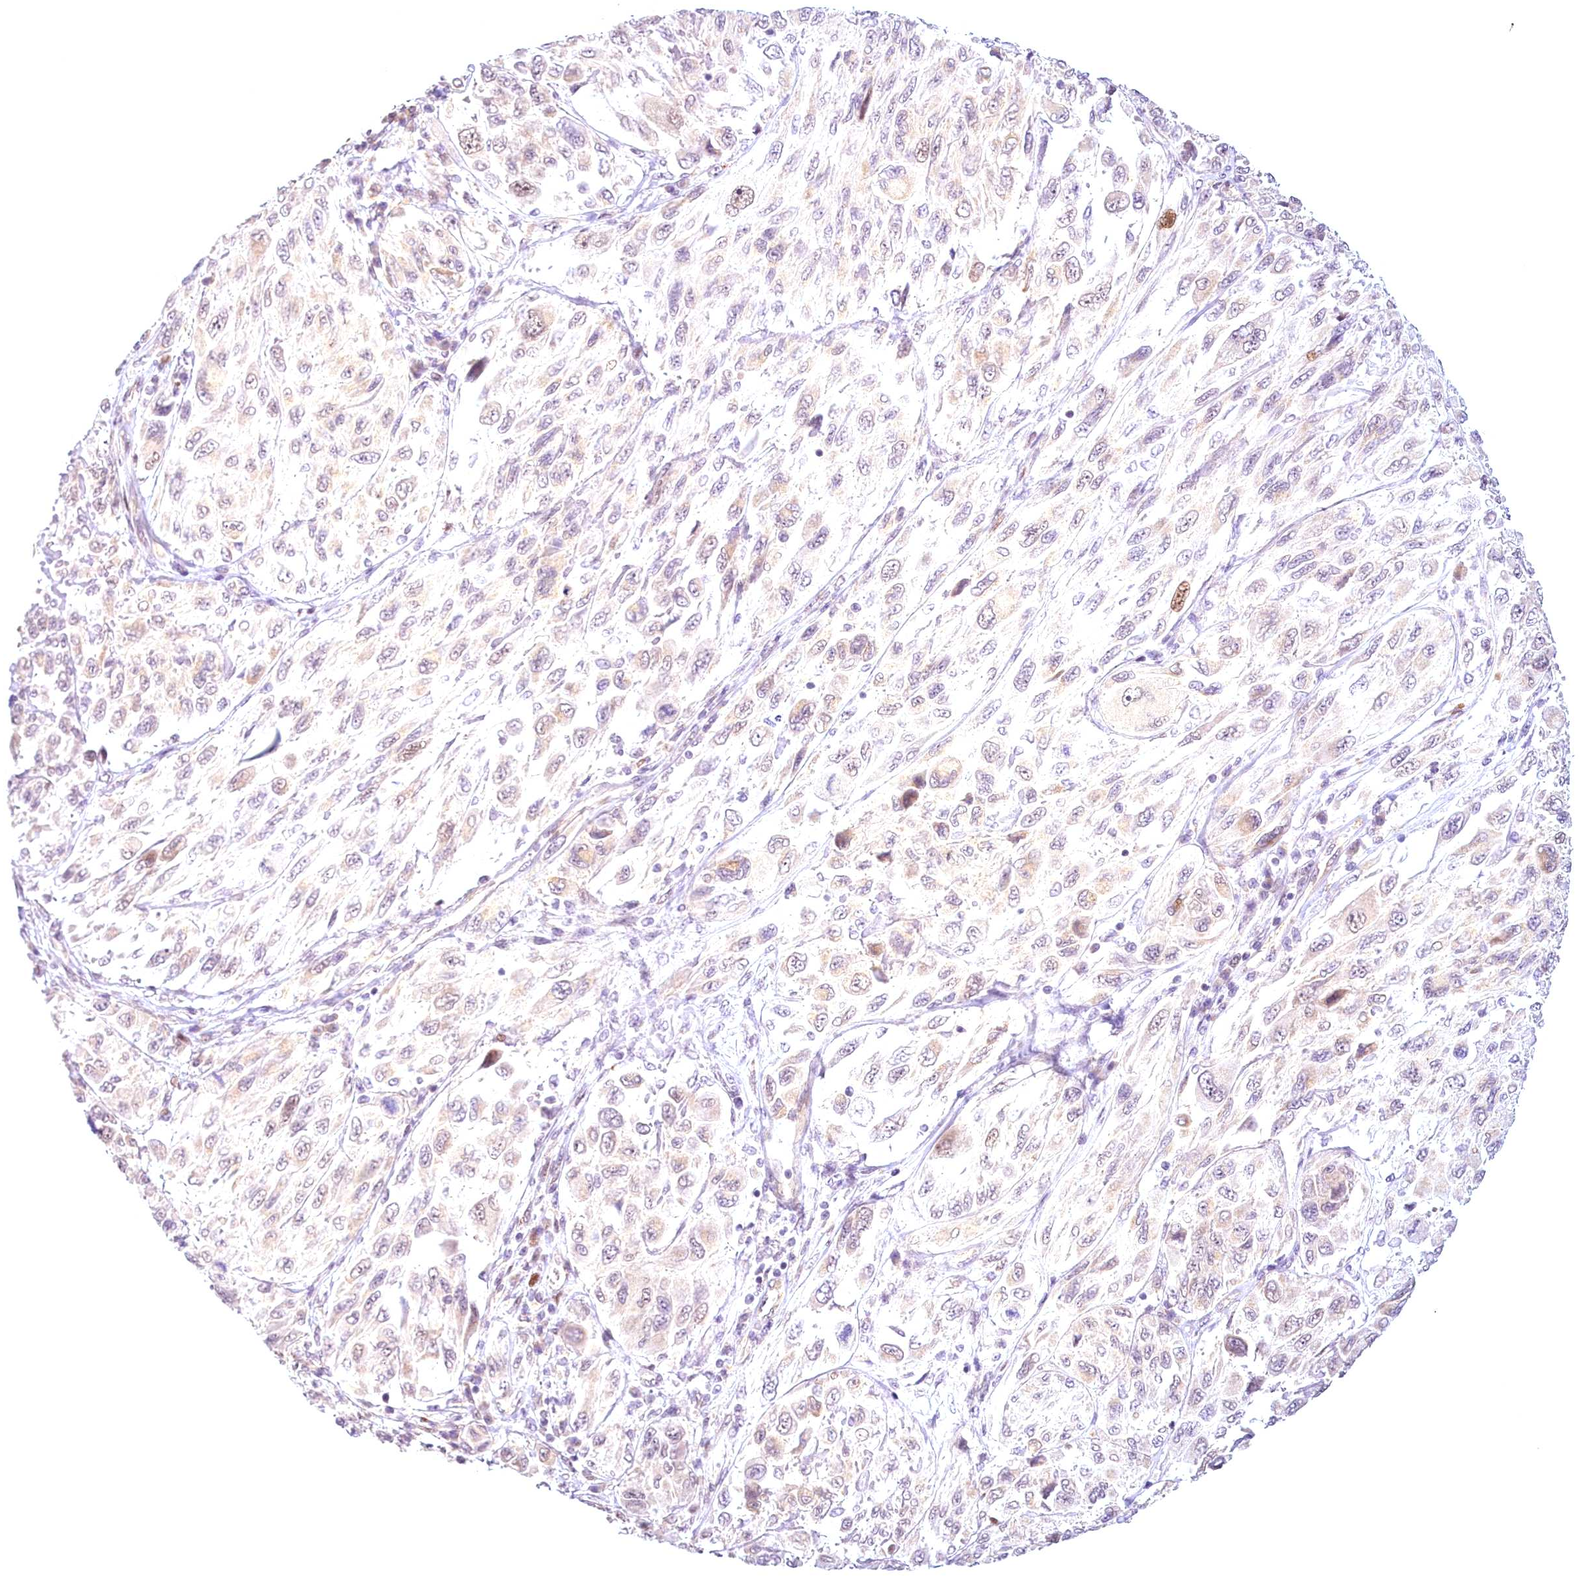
{"staining": {"intensity": "weak", "quantity": "25%-75%", "location": "nuclear"}, "tissue": "melanoma", "cell_type": "Tumor cells", "image_type": "cancer", "snomed": [{"axis": "morphology", "description": "Malignant melanoma, NOS"}, {"axis": "topography", "description": "Skin"}], "caption": "The image demonstrates staining of malignant melanoma, revealing weak nuclear protein staining (brown color) within tumor cells. (IHC, brightfield microscopy, high magnification).", "gene": "AP1M1", "patient": {"sex": "female", "age": 91}}